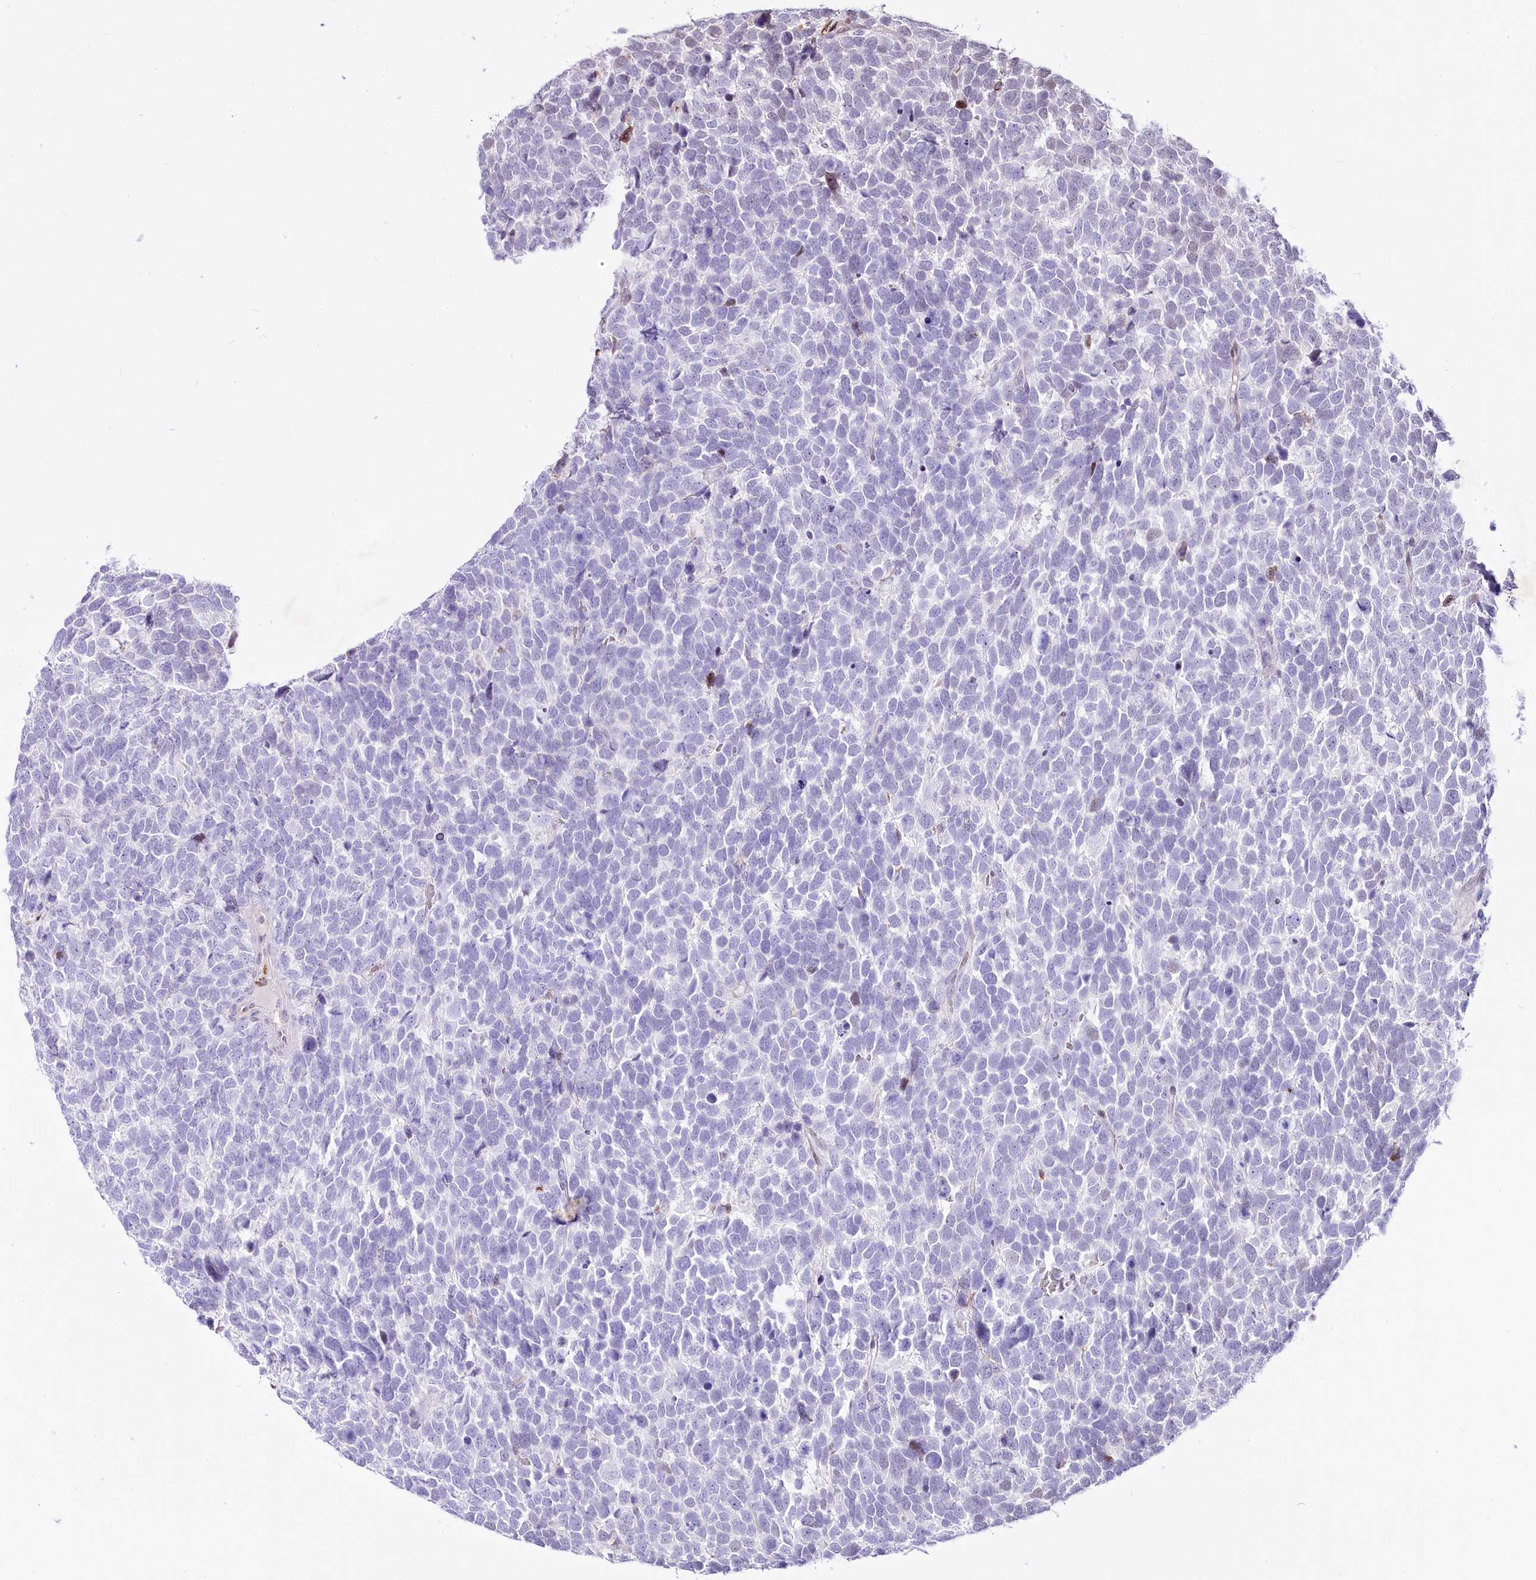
{"staining": {"intensity": "negative", "quantity": "none", "location": "none"}, "tissue": "urothelial cancer", "cell_type": "Tumor cells", "image_type": "cancer", "snomed": [{"axis": "morphology", "description": "Urothelial carcinoma, High grade"}, {"axis": "topography", "description": "Urinary bladder"}], "caption": "Immunohistochemistry of urothelial cancer shows no staining in tumor cells.", "gene": "PTMS", "patient": {"sex": "female", "age": 82}}